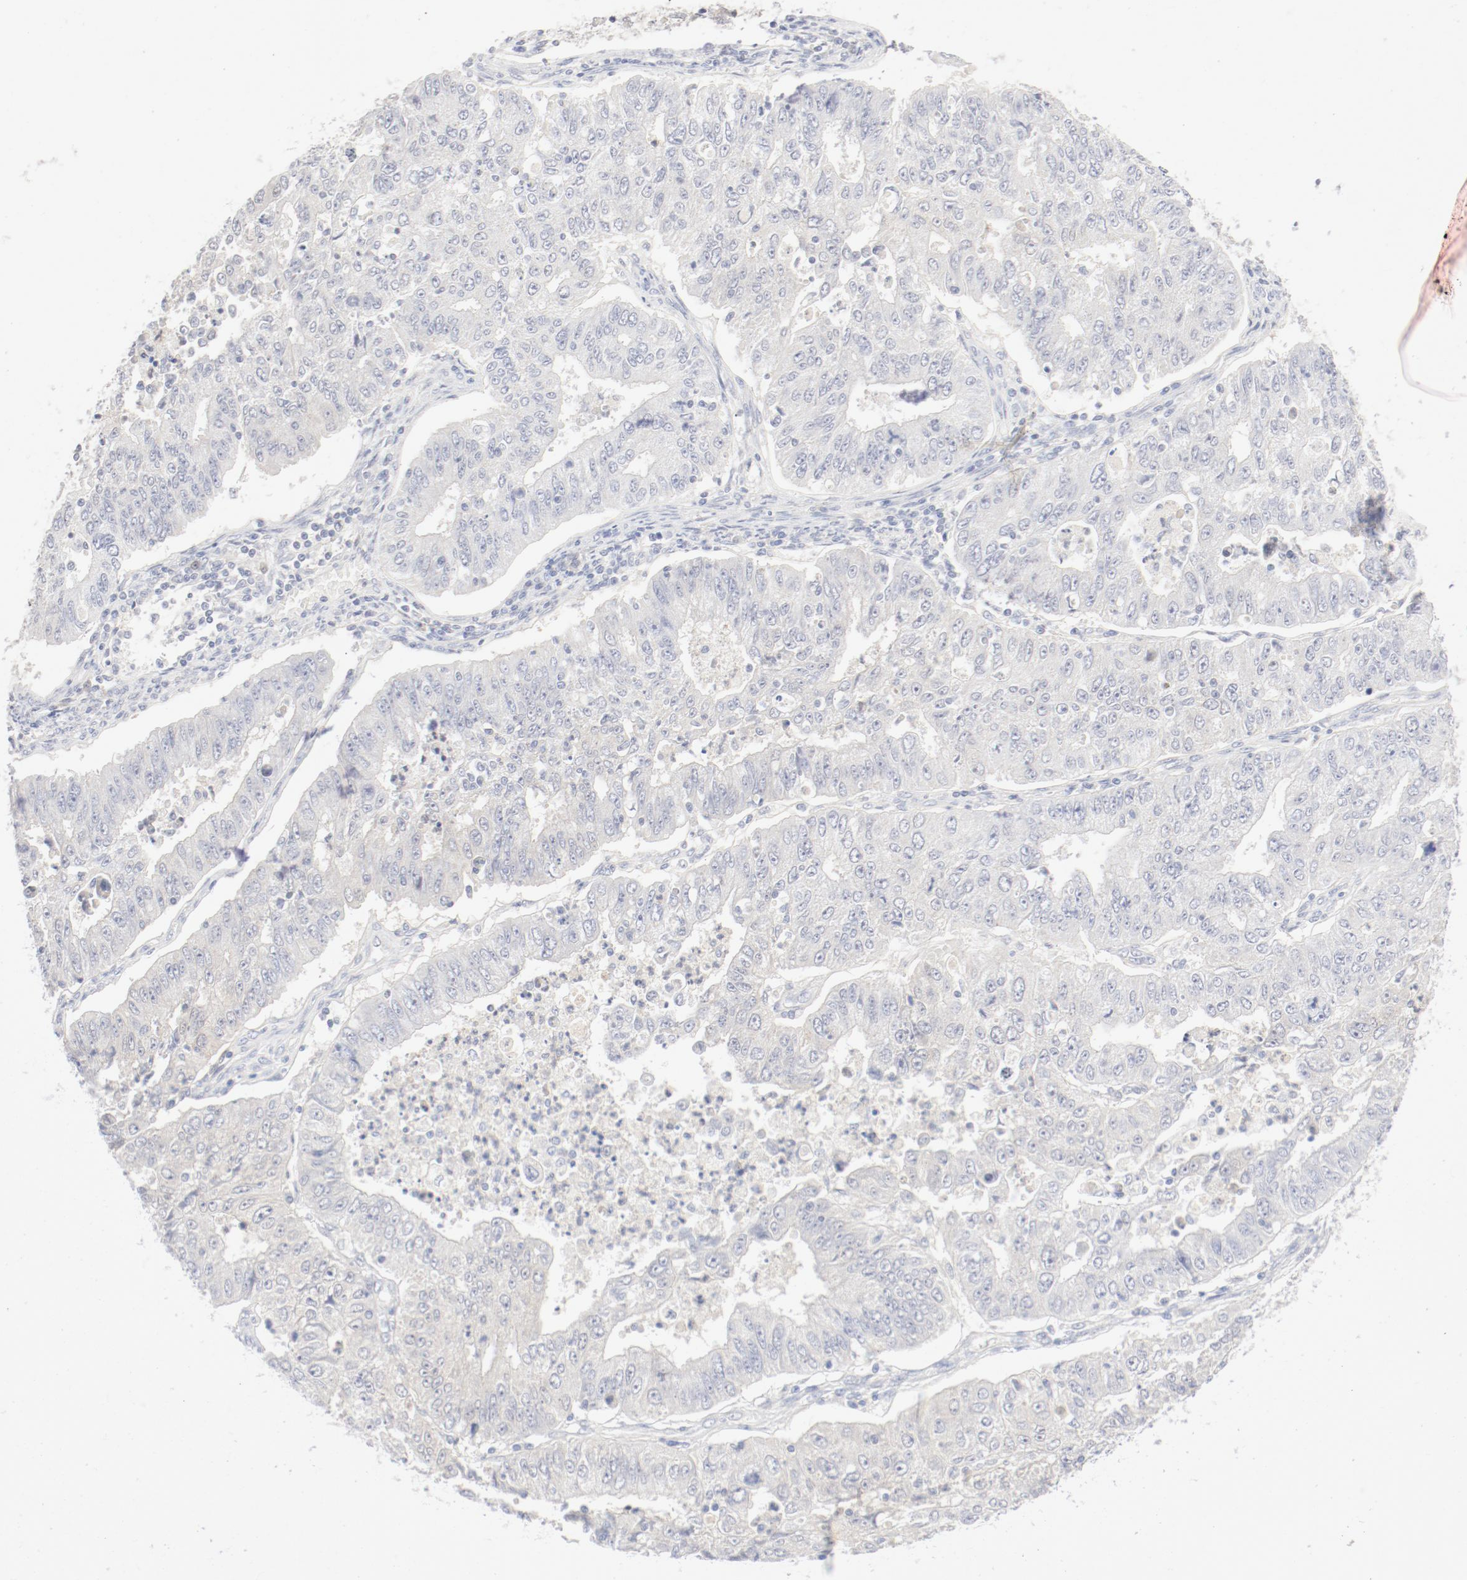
{"staining": {"intensity": "negative", "quantity": "none", "location": "none"}, "tissue": "endometrial cancer", "cell_type": "Tumor cells", "image_type": "cancer", "snomed": [{"axis": "morphology", "description": "Adenocarcinoma, NOS"}, {"axis": "topography", "description": "Endometrium"}], "caption": "IHC histopathology image of neoplastic tissue: endometrial cancer stained with DAB (3,3'-diaminobenzidine) demonstrates no significant protein staining in tumor cells. (Immunohistochemistry (ihc), brightfield microscopy, high magnification).", "gene": "PGM1", "patient": {"sex": "female", "age": 42}}